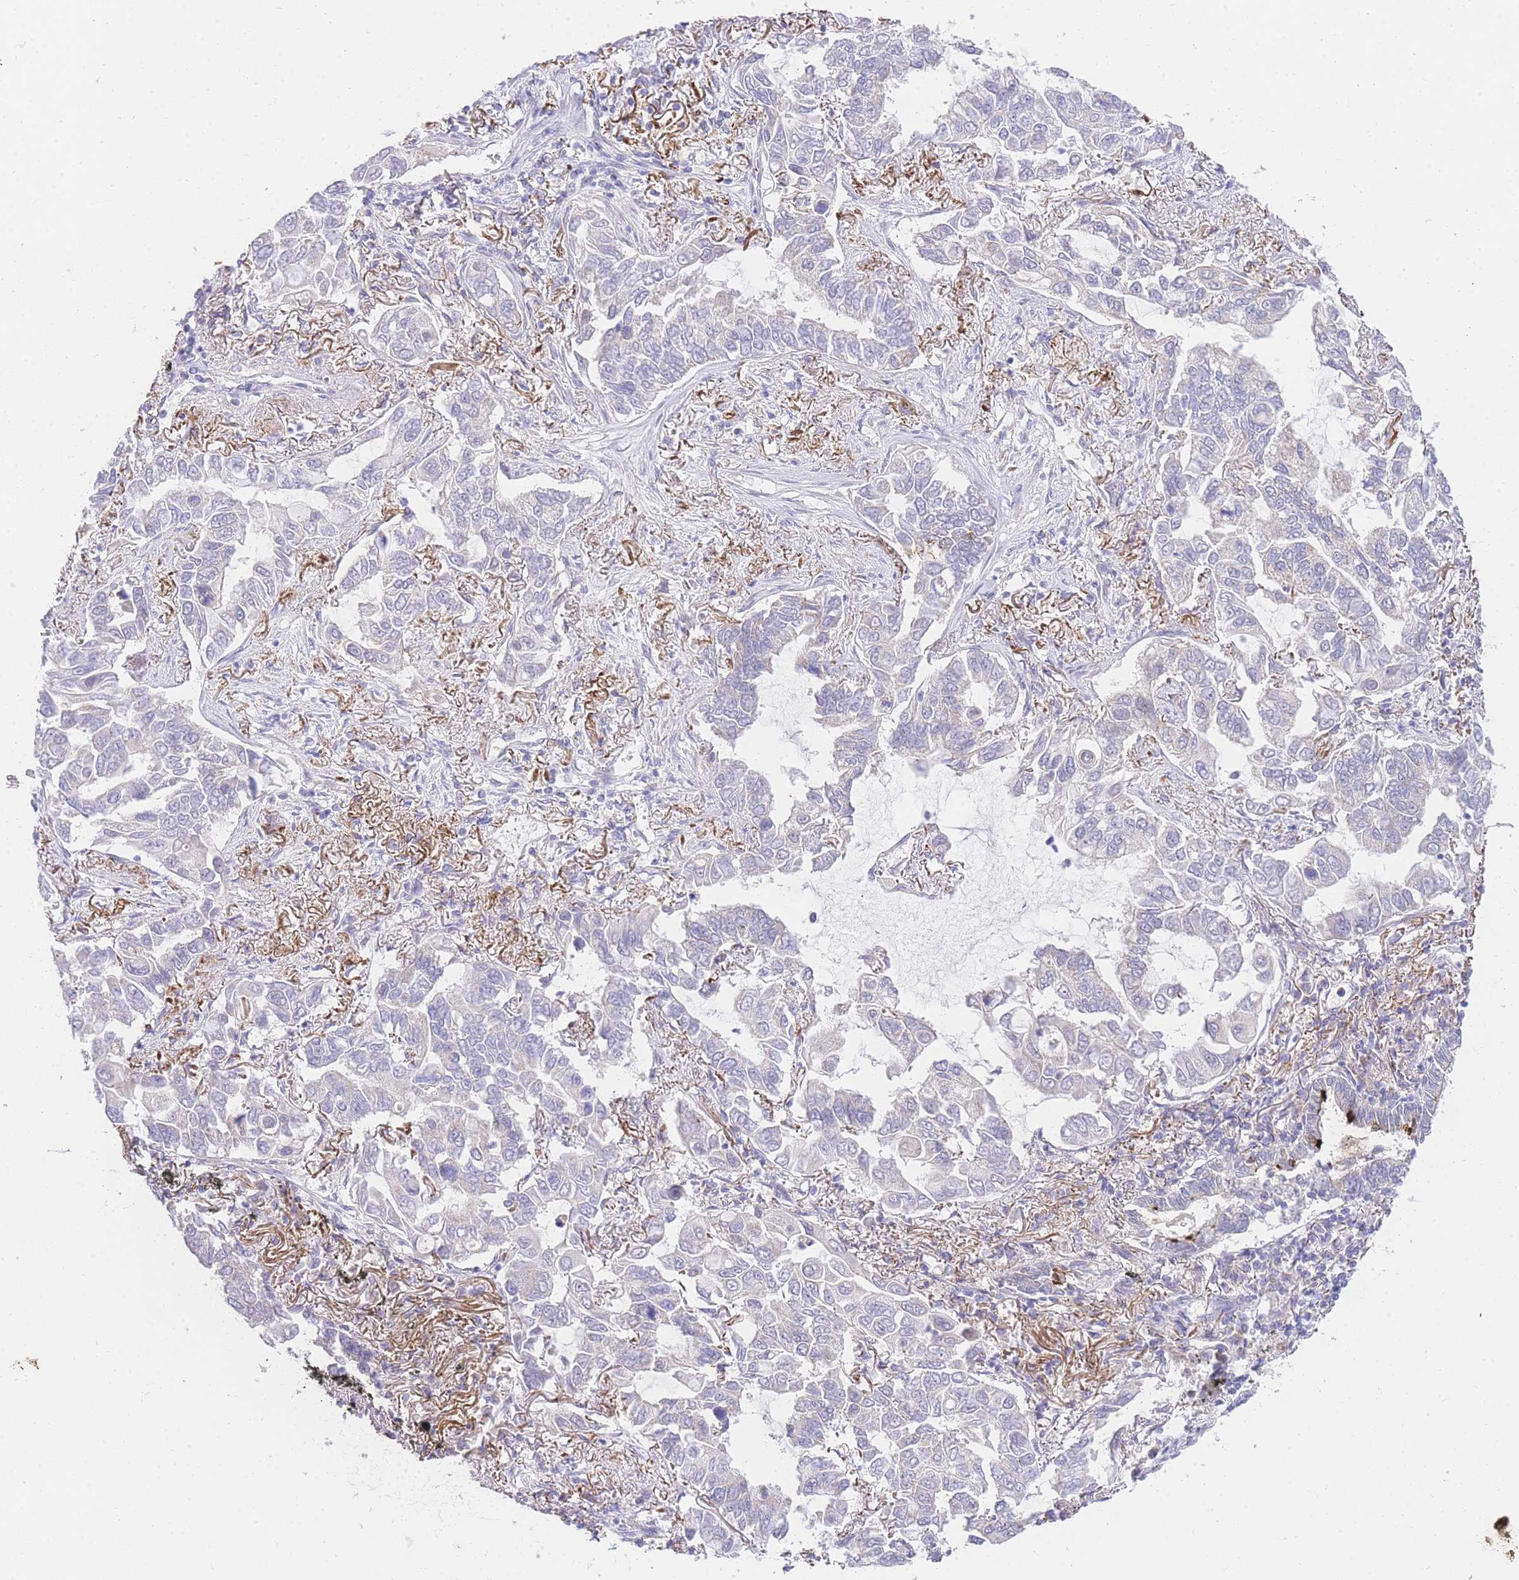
{"staining": {"intensity": "negative", "quantity": "none", "location": "none"}, "tissue": "lung cancer", "cell_type": "Tumor cells", "image_type": "cancer", "snomed": [{"axis": "morphology", "description": "Adenocarcinoma, NOS"}, {"axis": "topography", "description": "Lung"}], "caption": "IHC of lung cancer (adenocarcinoma) shows no staining in tumor cells.", "gene": "UBXN7", "patient": {"sex": "male", "age": 64}}